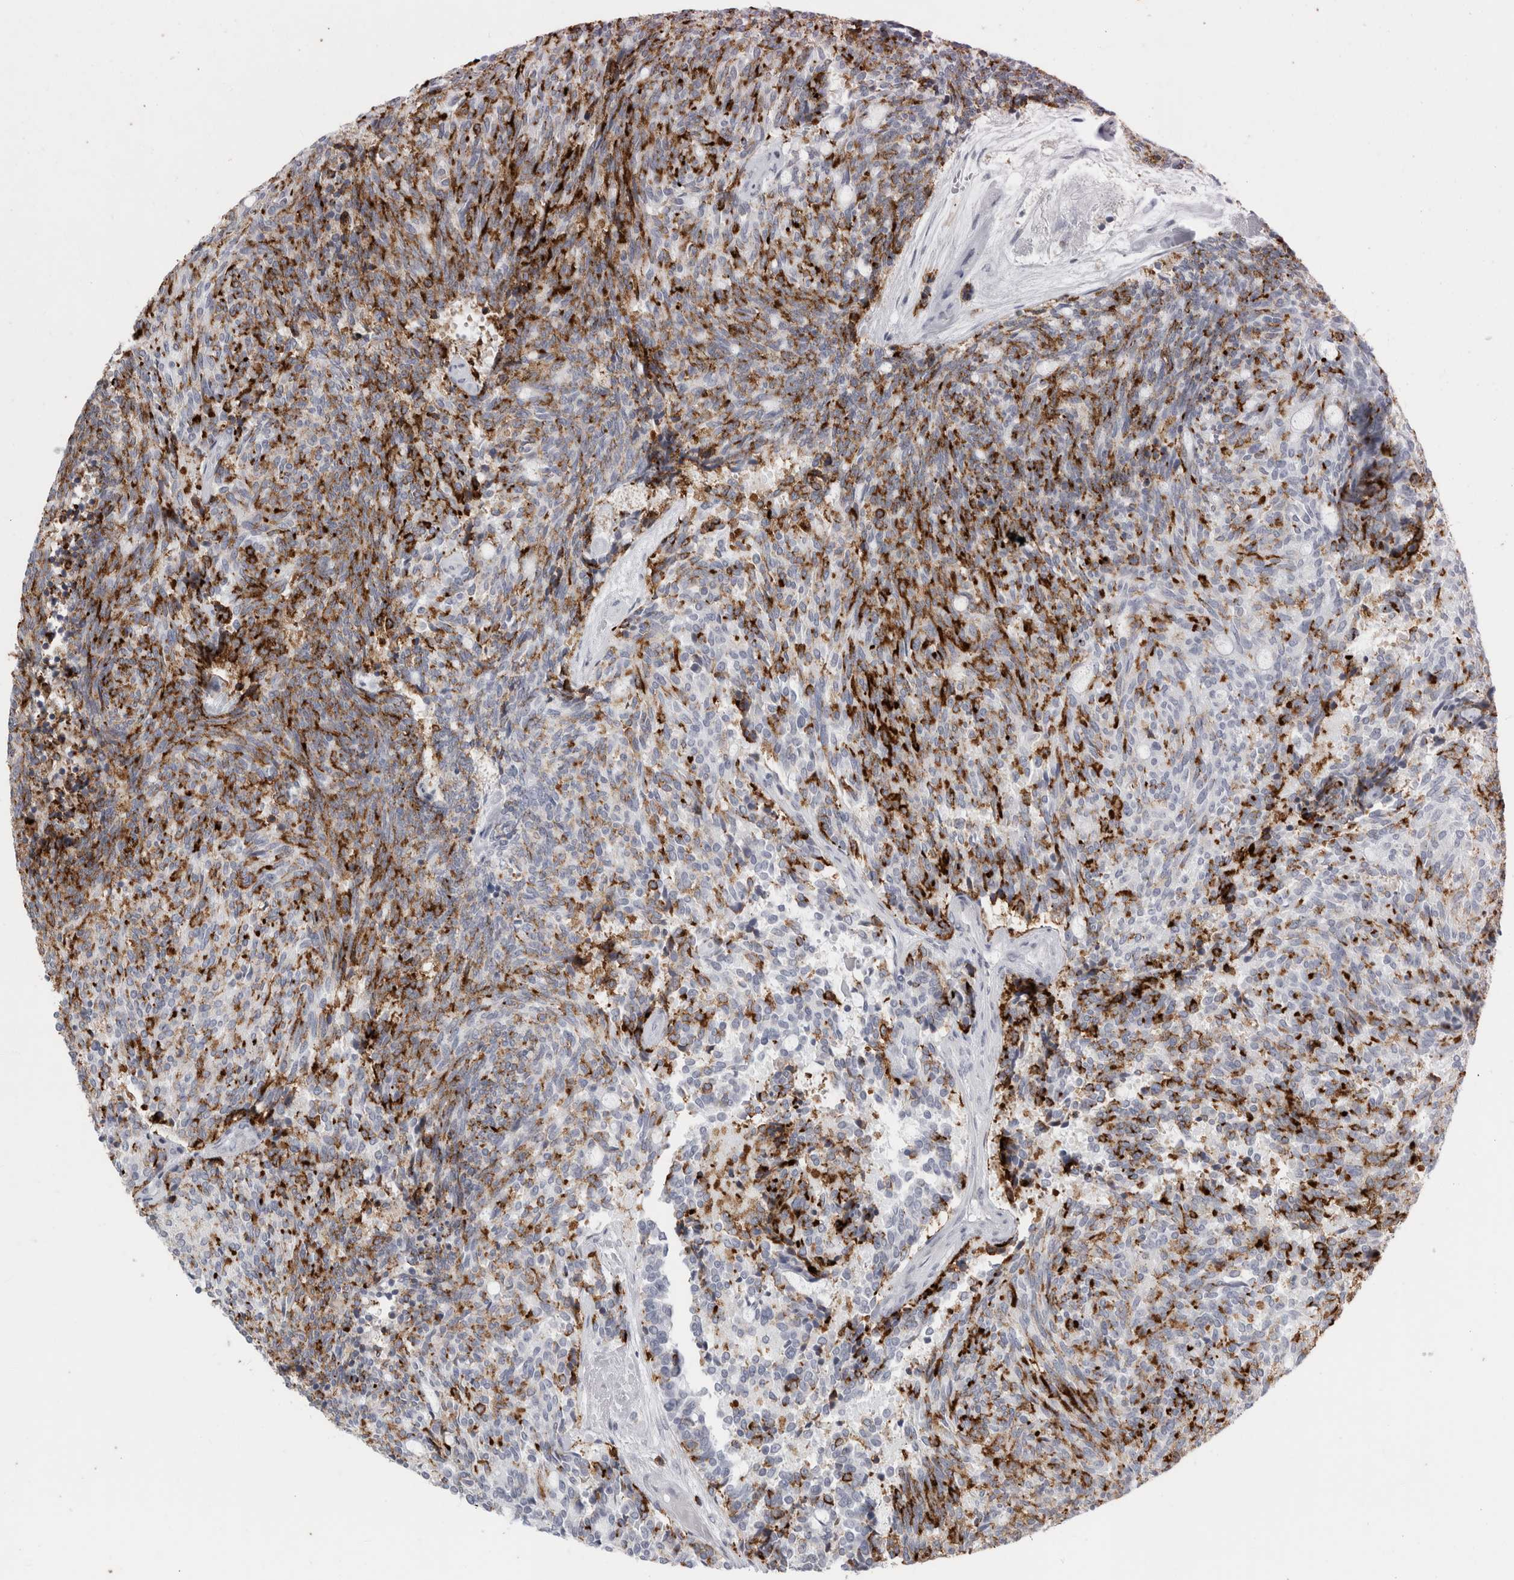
{"staining": {"intensity": "strong", "quantity": "25%-75%", "location": "cytoplasmic/membranous"}, "tissue": "carcinoid", "cell_type": "Tumor cells", "image_type": "cancer", "snomed": [{"axis": "morphology", "description": "Carcinoid, malignant, NOS"}, {"axis": "topography", "description": "Pancreas"}], "caption": "Immunohistochemistry of malignant carcinoid displays high levels of strong cytoplasmic/membranous staining in approximately 25%-75% of tumor cells. Ihc stains the protein in brown and the nuclei are stained blue.", "gene": "CPE", "patient": {"sex": "female", "age": 54}}